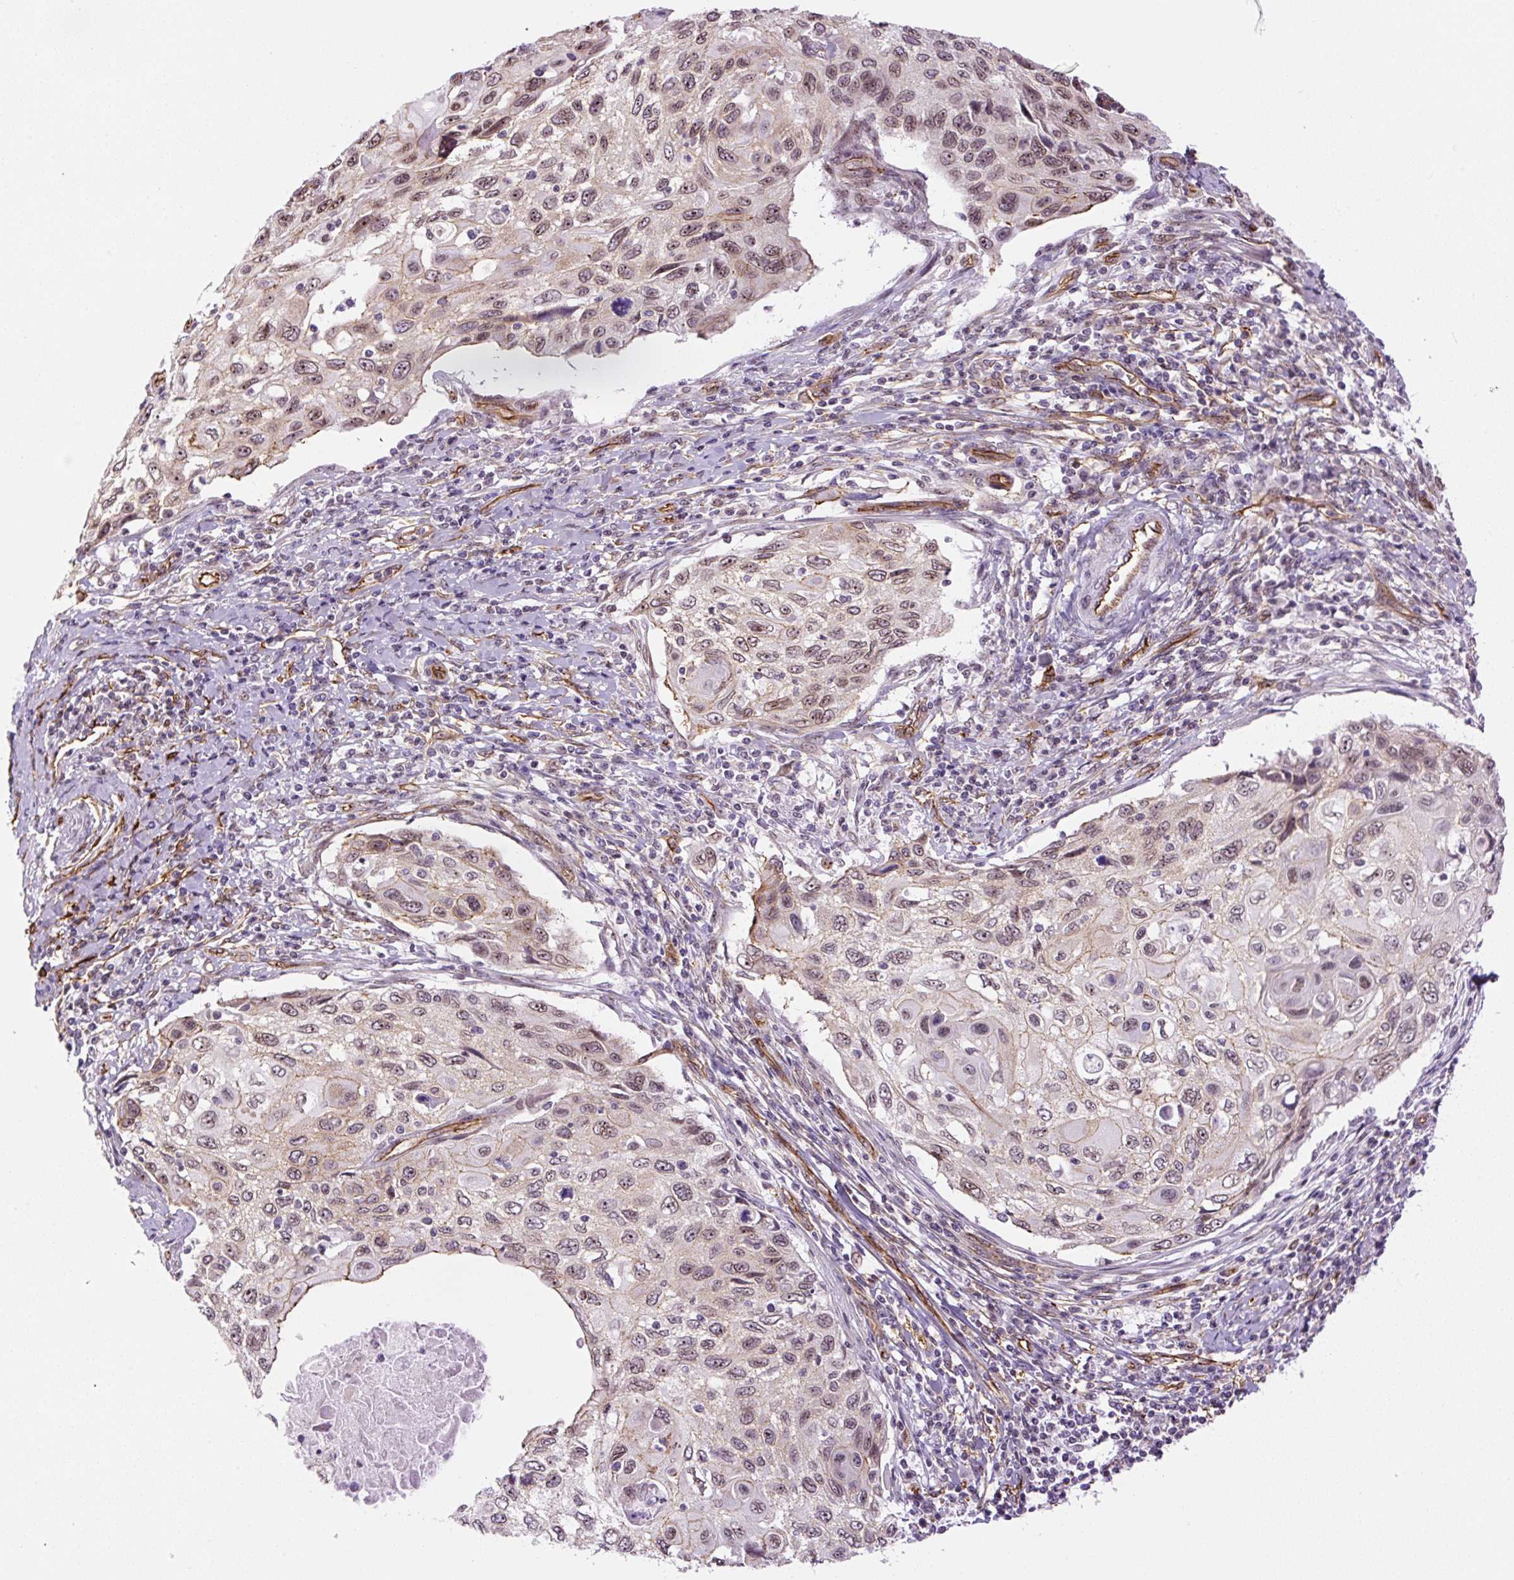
{"staining": {"intensity": "moderate", "quantity": "25%-75%", "location": "nuclear"}, "tissue": "cervical cancer", "cell_type": "Tumor cells", "image_type": "cancer", "snomed": [{"axis": "morphology", "description": "Squamous cell carcinoma, NOS"}, {"axis": "topography", "description": "Cervix"}], "caption": "Protein staining by IHC reveals moderate nuclear staining in approximately 25%-75% of tumor cells in cervical cancer (squamous cell carcinoma).", "gene": "MYO5C", "patient": {"sex": "female", "age": 70}}